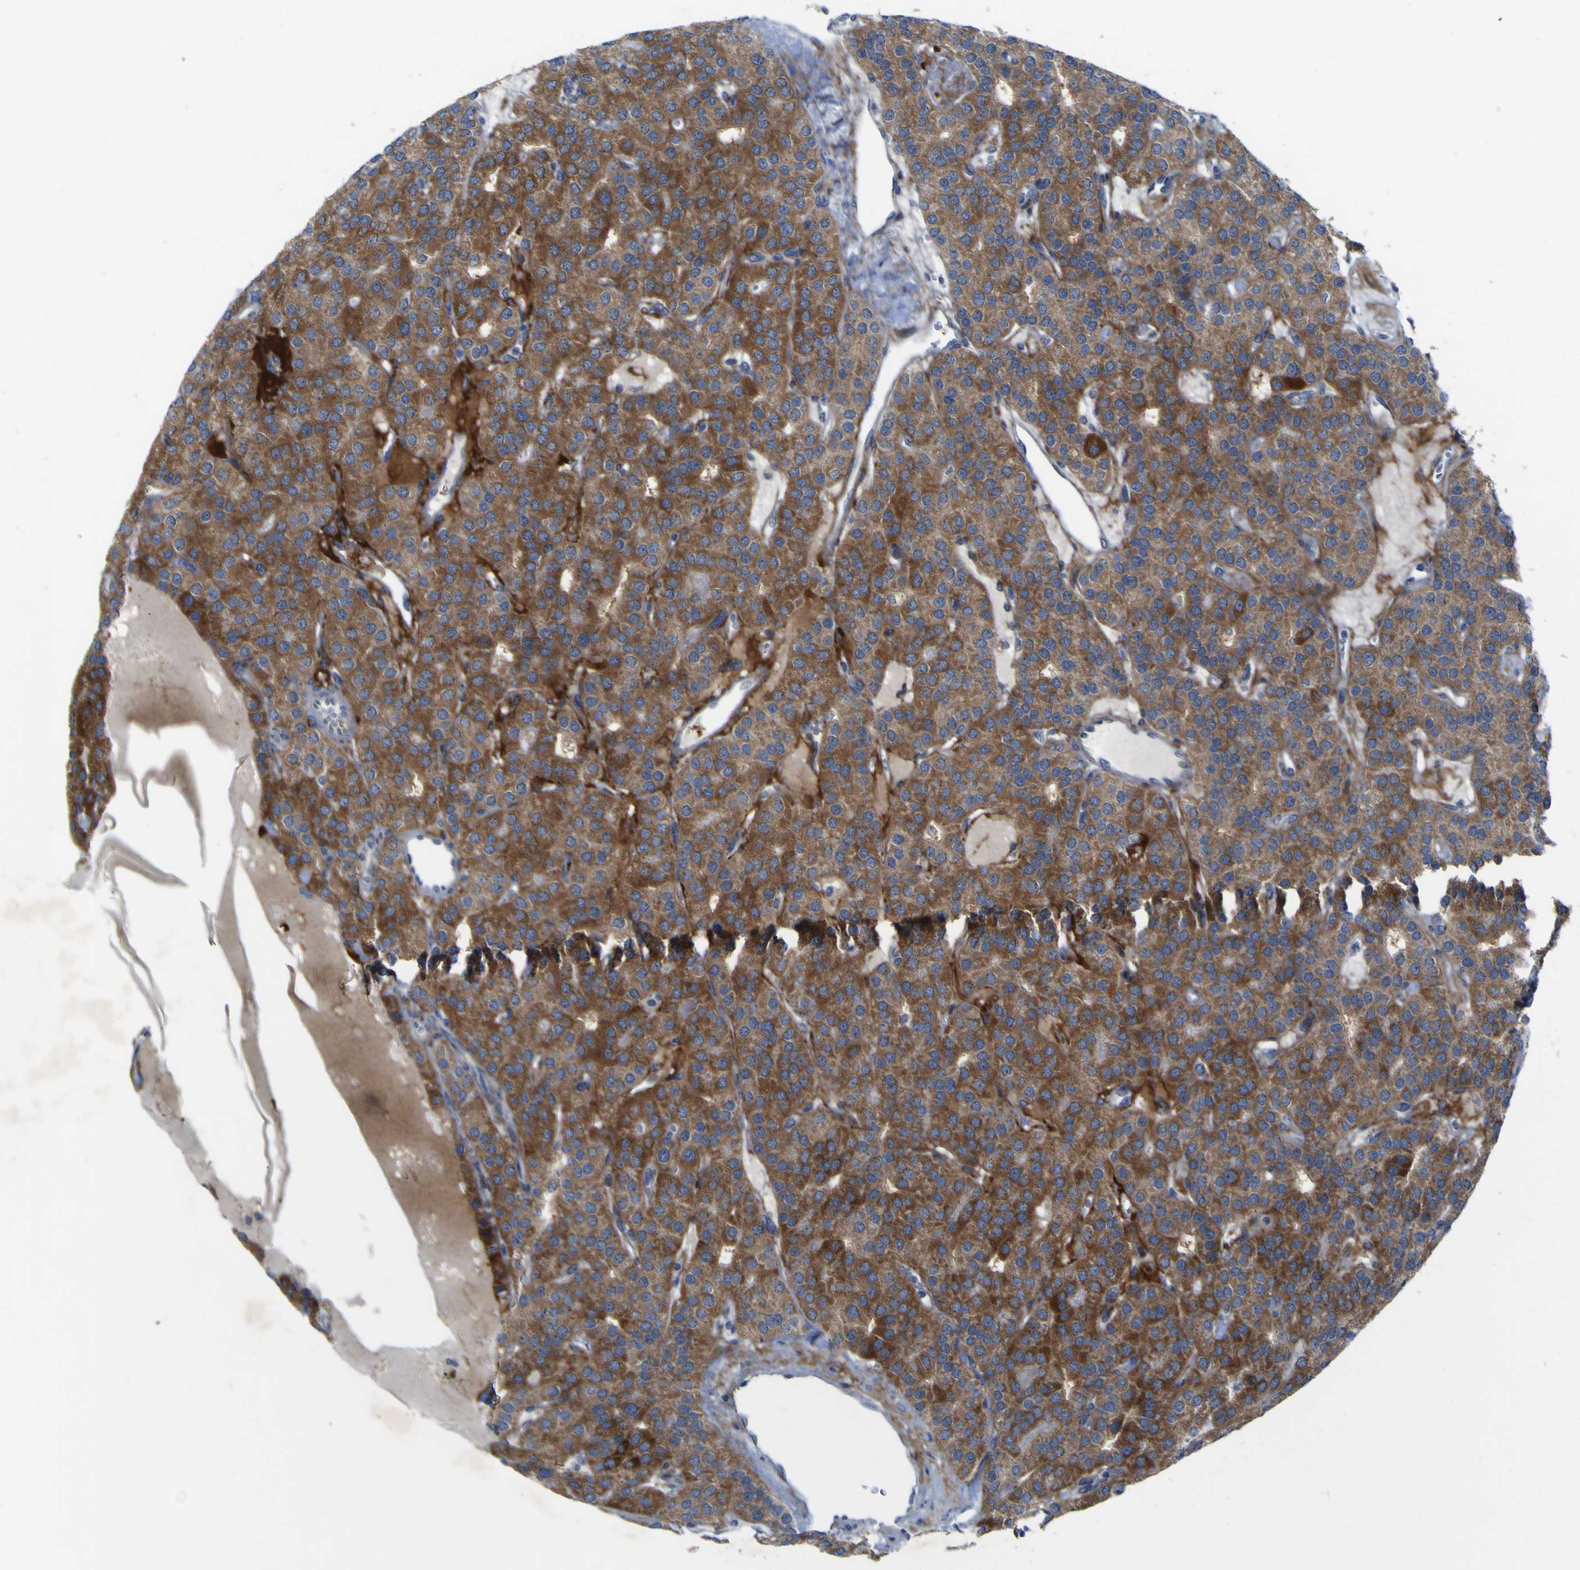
{"staining": {"intensity": "strong", "quantity": "25%-75%", "location": "cytoplasmic/membranous"}, "tissue": "parathyroid gland", "cell_type": "Glandular cells", "image_type": "normal", "snomed": [{"axis": "morphology", "description": "Normal tissue, NOS"}, {"axis": "morphology", "description": "Adenoma, NOS"}, {"axis": "topography", "description": "Parathyroid gland"}], "caption": "Immunohistochemistry (IHC) photomicrograph of benign parathyroid gland stained for a protein (brown), which shows high levels of strong cytoplasmic/membranous expression in approximately 25%-75% of glandular cells.", "gene": "NAV1", "patient": {"sex": "female", "age": 86}}